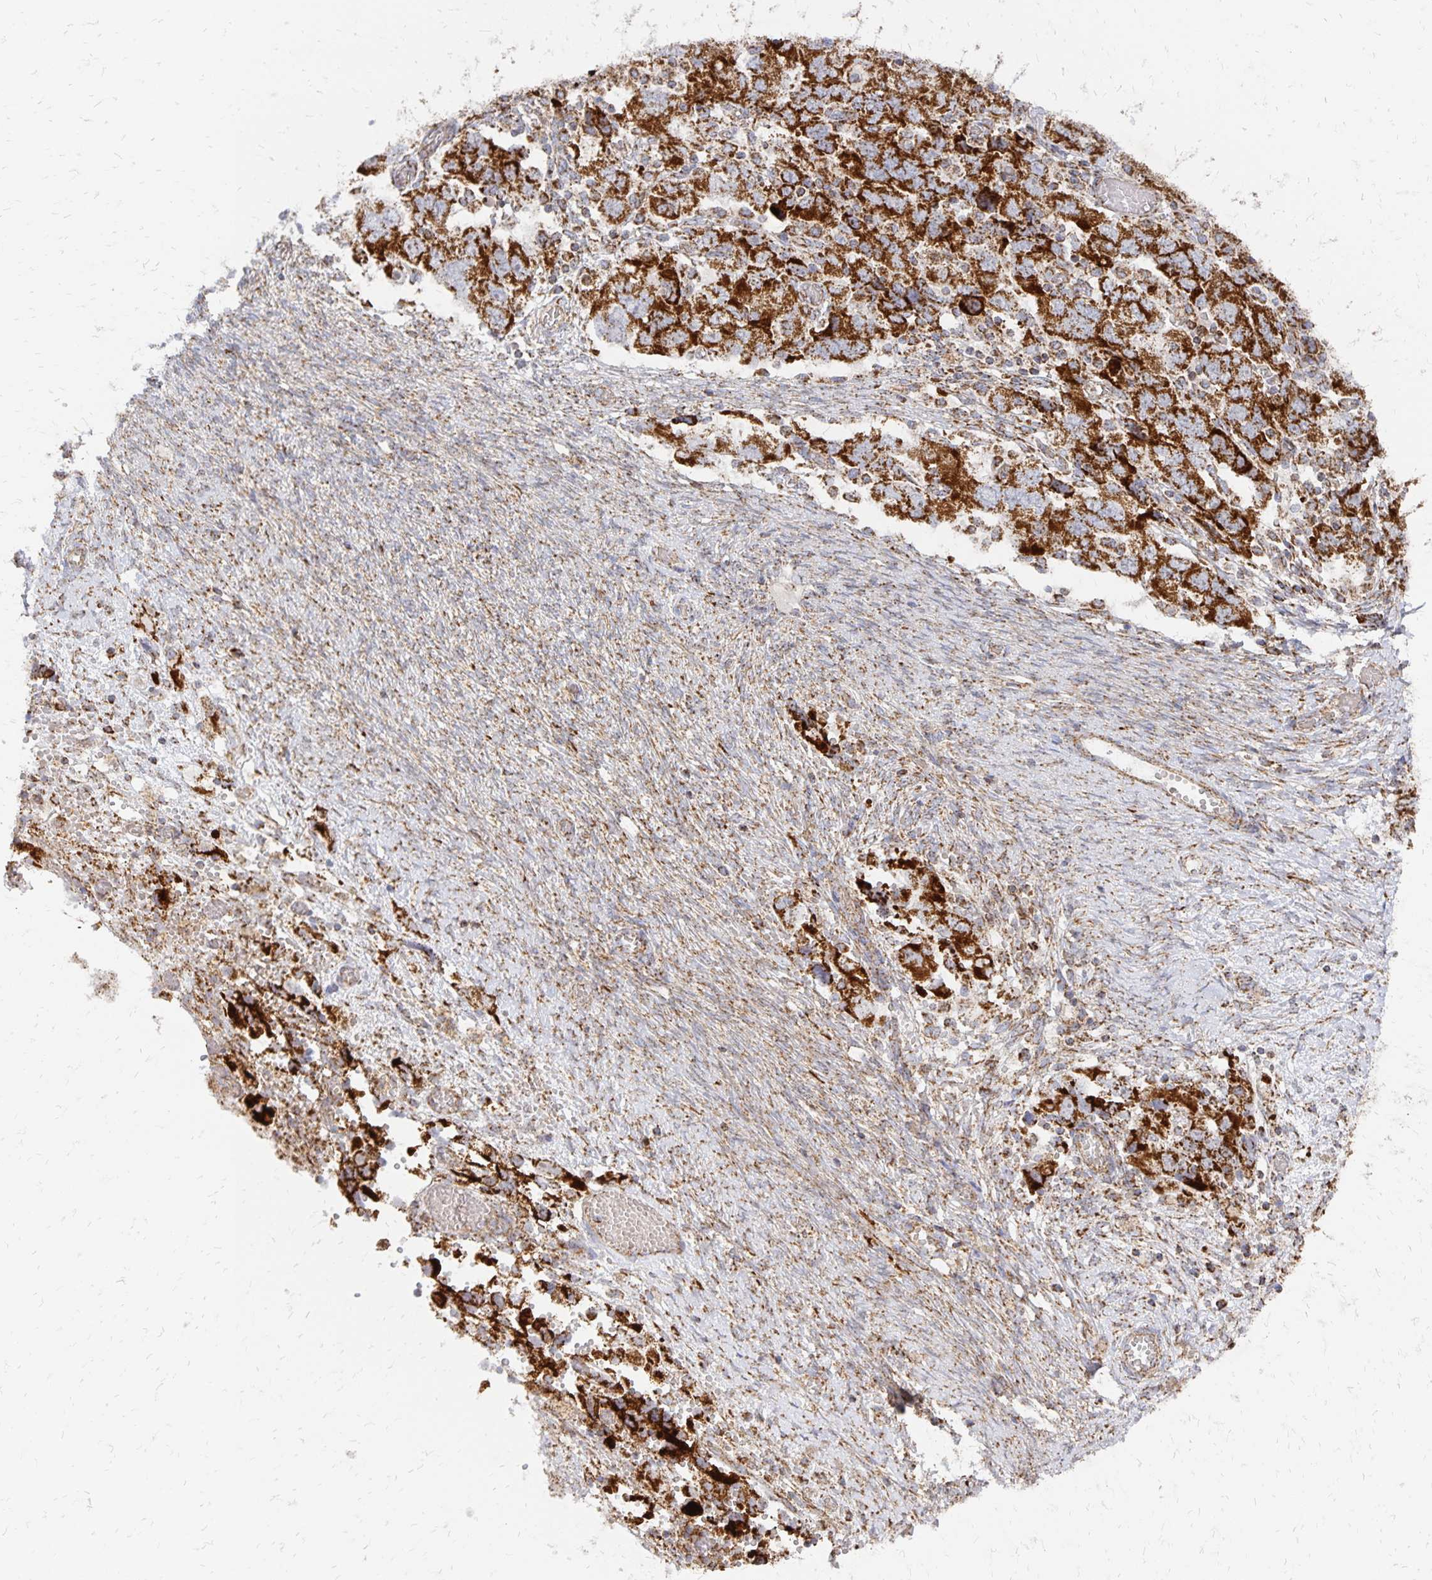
{"staining": {"intensity": "strong", "quantity": ">75%", "location": "cytoplasmic/membranous"}, "tissue": "ovarian cancer", "cell_type": "Tumor cells", "image_type": "cancer", "snomed": [{"axis": "morphology", "description": "Carcinoma, NOS"}, {"axis": "morphology", "description": "Cystadenocarcinoma, serous, NOS"}, {"axis": "topography", "description": "Ovary"}], "caption": "A brown stain labels strong cytoplasmic/membranous positivity of a protein in ovarian cancer (carcinoma) tumor cells.", "gene": "STOML2", "patient": {"sex": "female", "age": 69}}